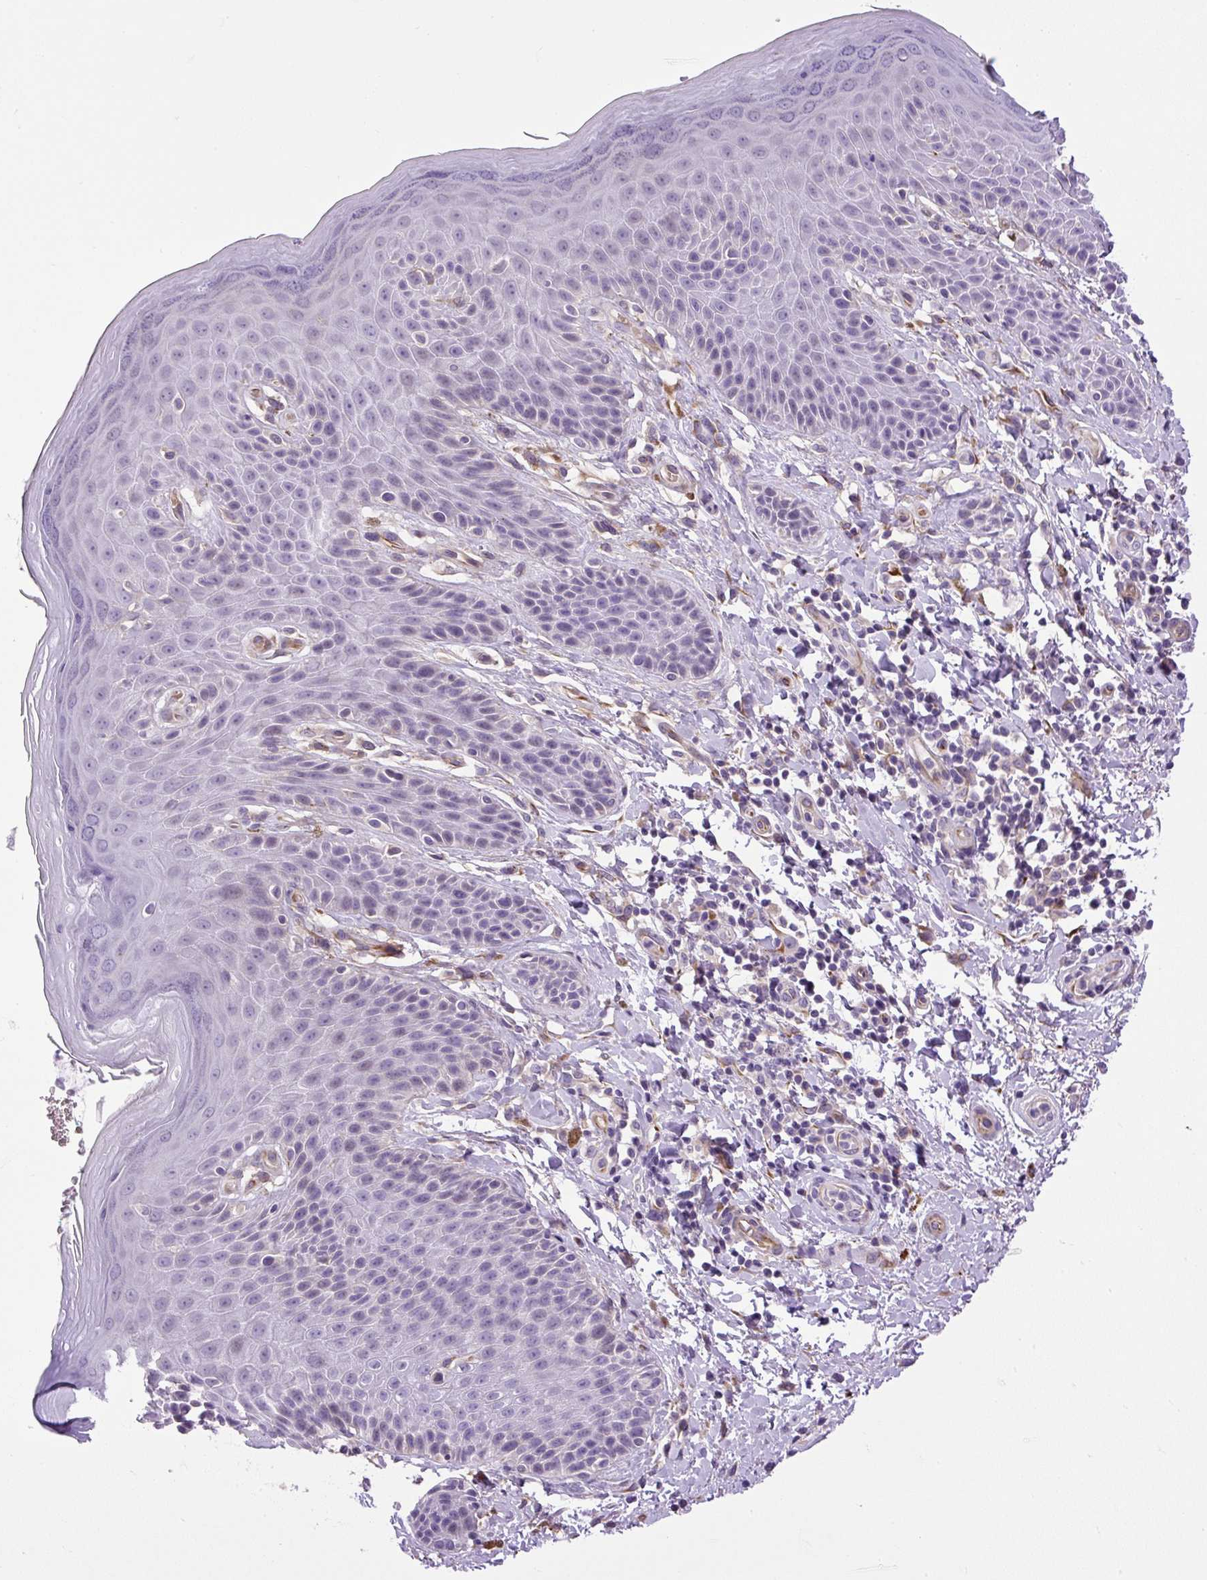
{"staining": {"intensity": "negative", "quantity": "none", "location": "none"}, "tissue": "skin", "cell_type": "Epidermal cells", "image_type": "normal", "snomed": [{"axis": "morphology", "description": "Normal tissue, NOS"}, {"axis": "topography", "description": "Peripheral nerve tissue"}], "caption": "Immunohistochemical staining of normal human skin demonstrates no significant positivity in epidermal cells.", "gene": "VWA7", "patient": {"sex": "male", "age": 51}}